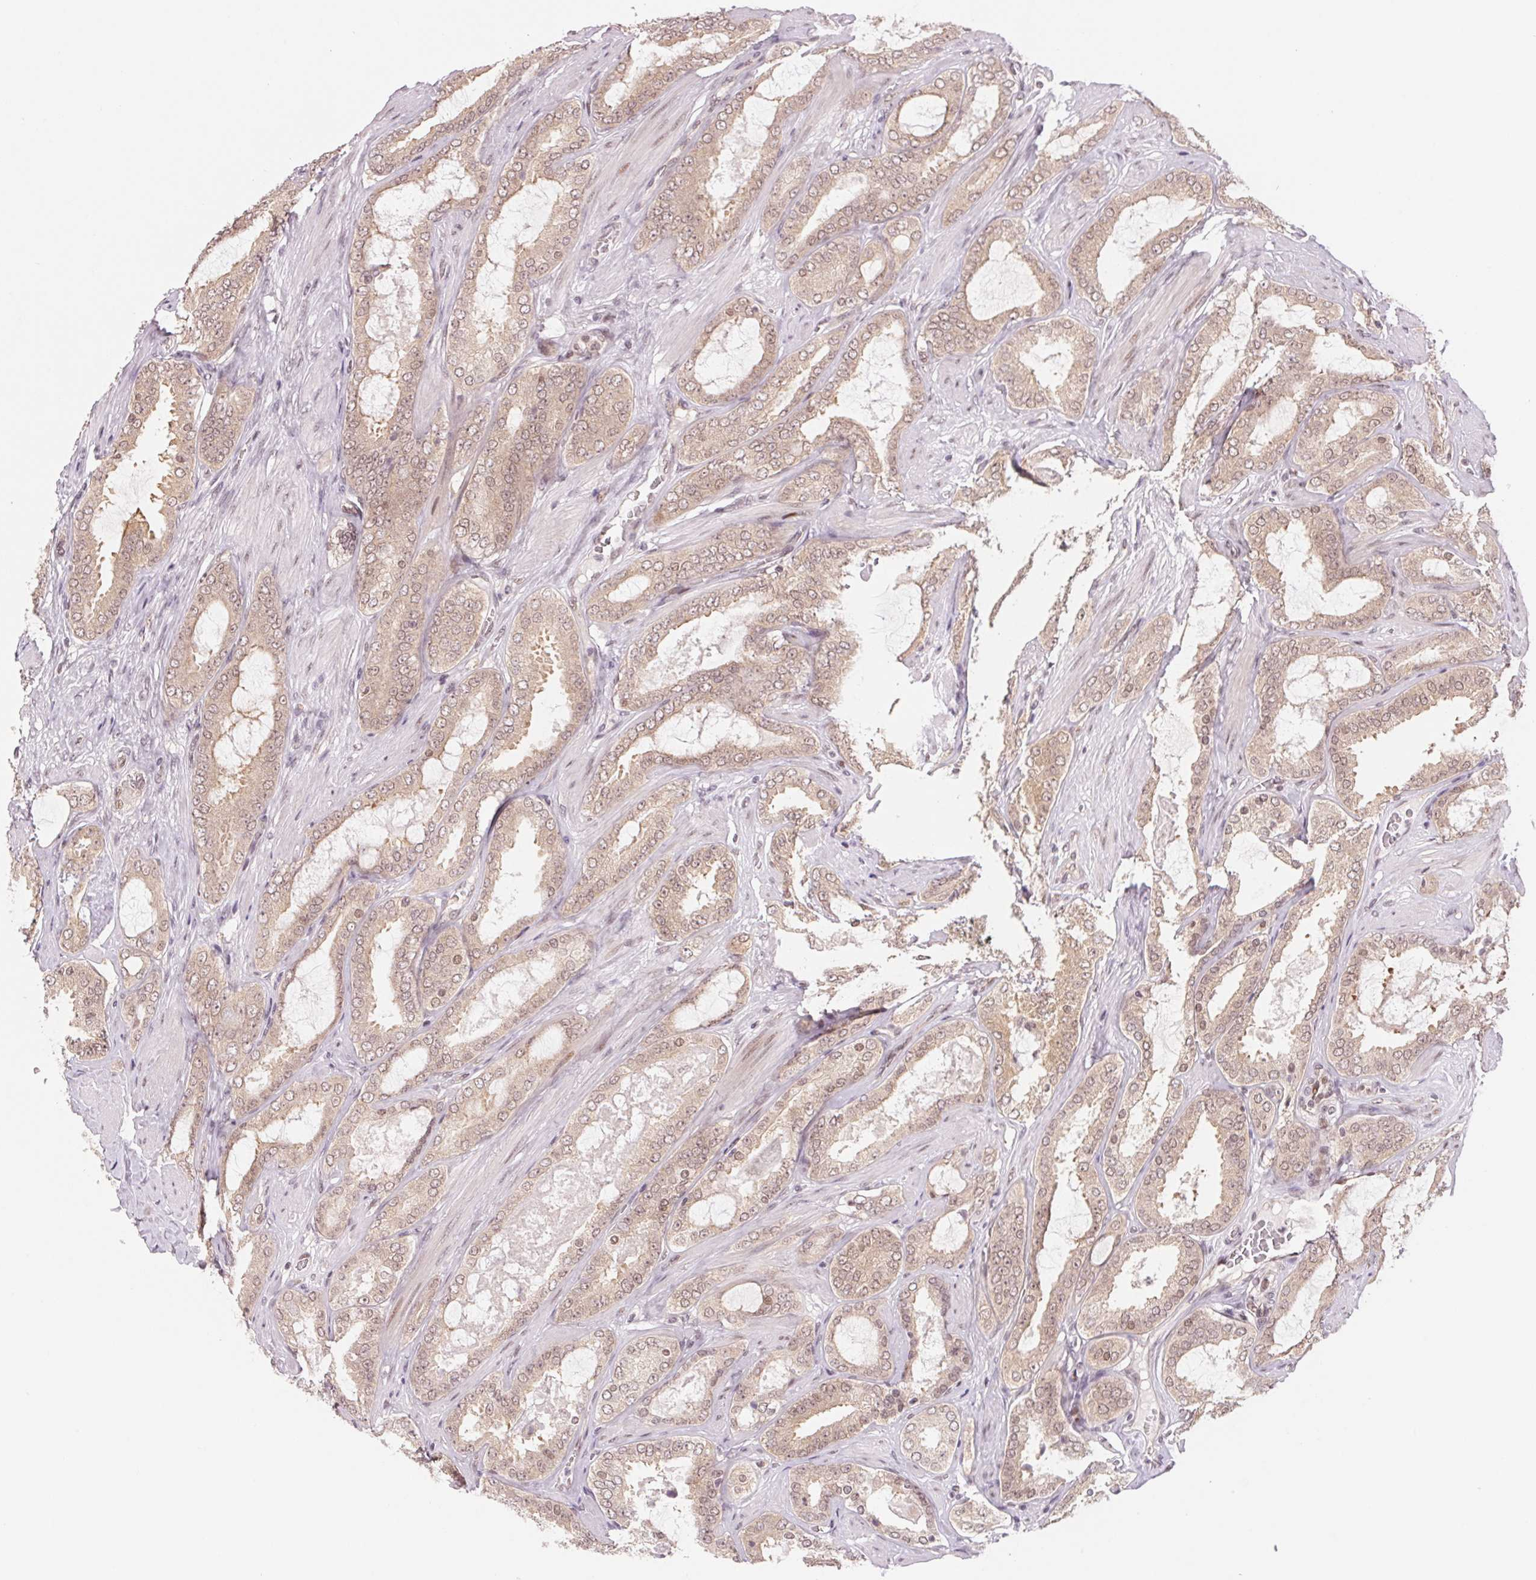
{"staining": {"intensity": "weak", "quantity": ">75%", "location": "cytoplasmic/membranous,nuclear"}, "tissue": "prostate cancer", "cell_type": "Tumor cells", "image_type": "cancer", "snomed": [{"axis": "morphology", "description": "Adenocarcinoma, High grade"}, {"axis": "topography", "description": "Prostate"}], "caption": "Weak cytoplasmic/membranous and nuclear protein staining is present in approximately >75% of tumor cells in prostate adenocarcinoma (high-grade).", "gene": "DNAJB6", "patient": {"sex": "male", "age": 63}}